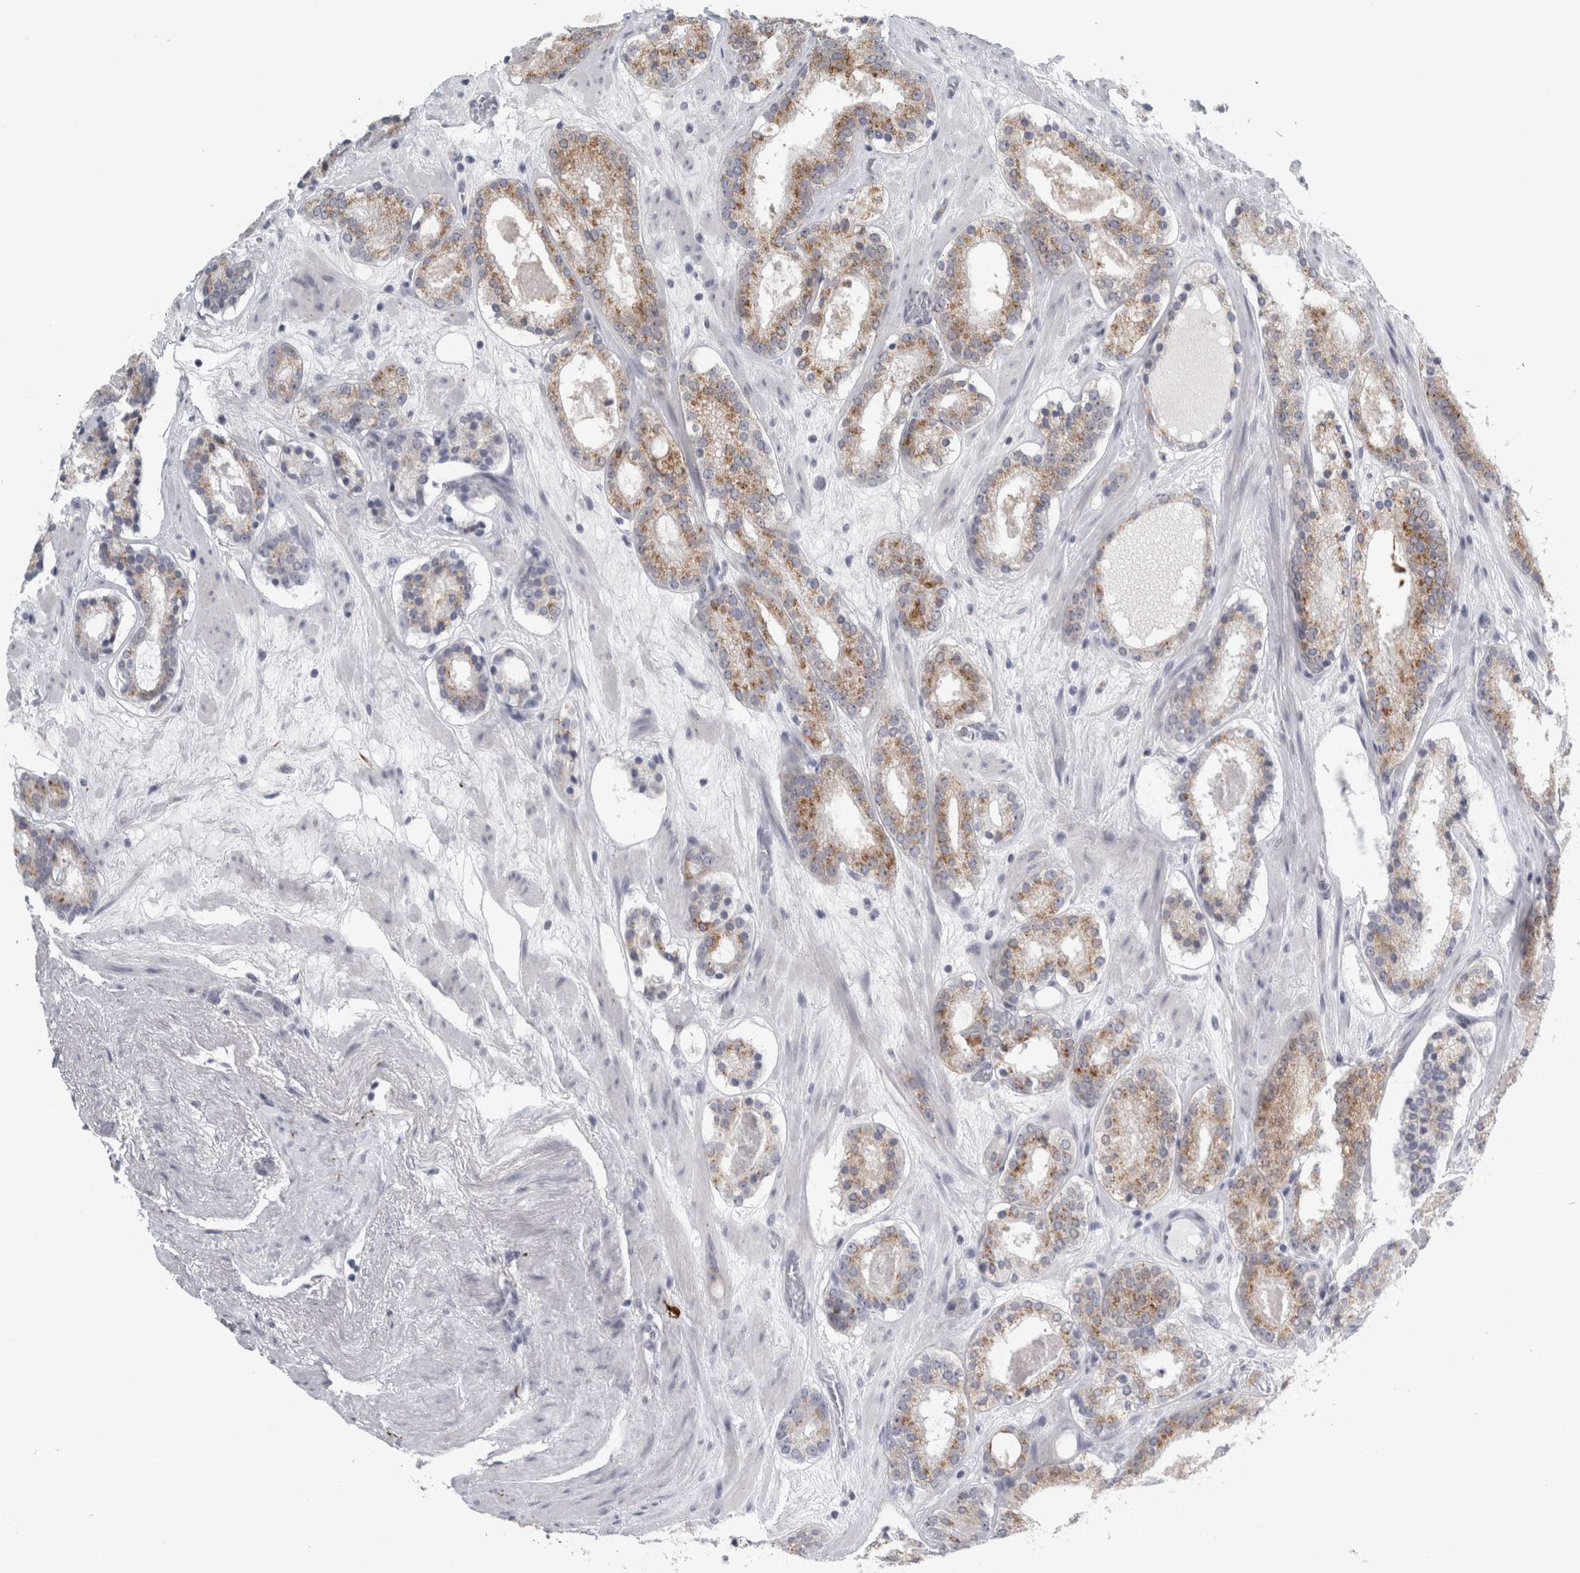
{"staining": {"intensity": "weak", "quantity": ">75%", "location": "cytoplasmic/membranous"}, "tissue": "prostate cancer", "cell_type": "Tumor cells", "image_type": "cancer", "snomed": [{"axis": "morphology", "description": "Adenocarcinoma, Low grade"}, {"axis": "topography", "description": "Prostate"}], "caption": "Immunohistochemistry (IHC) histopathology image of prostate cancer stained for a protein (brown), which shows low levels of weak cytoplasmic/membranous expression in about >75% of tumor cells.", "gene": "CPE", "patient": {"sex": "male", "age": 69}}